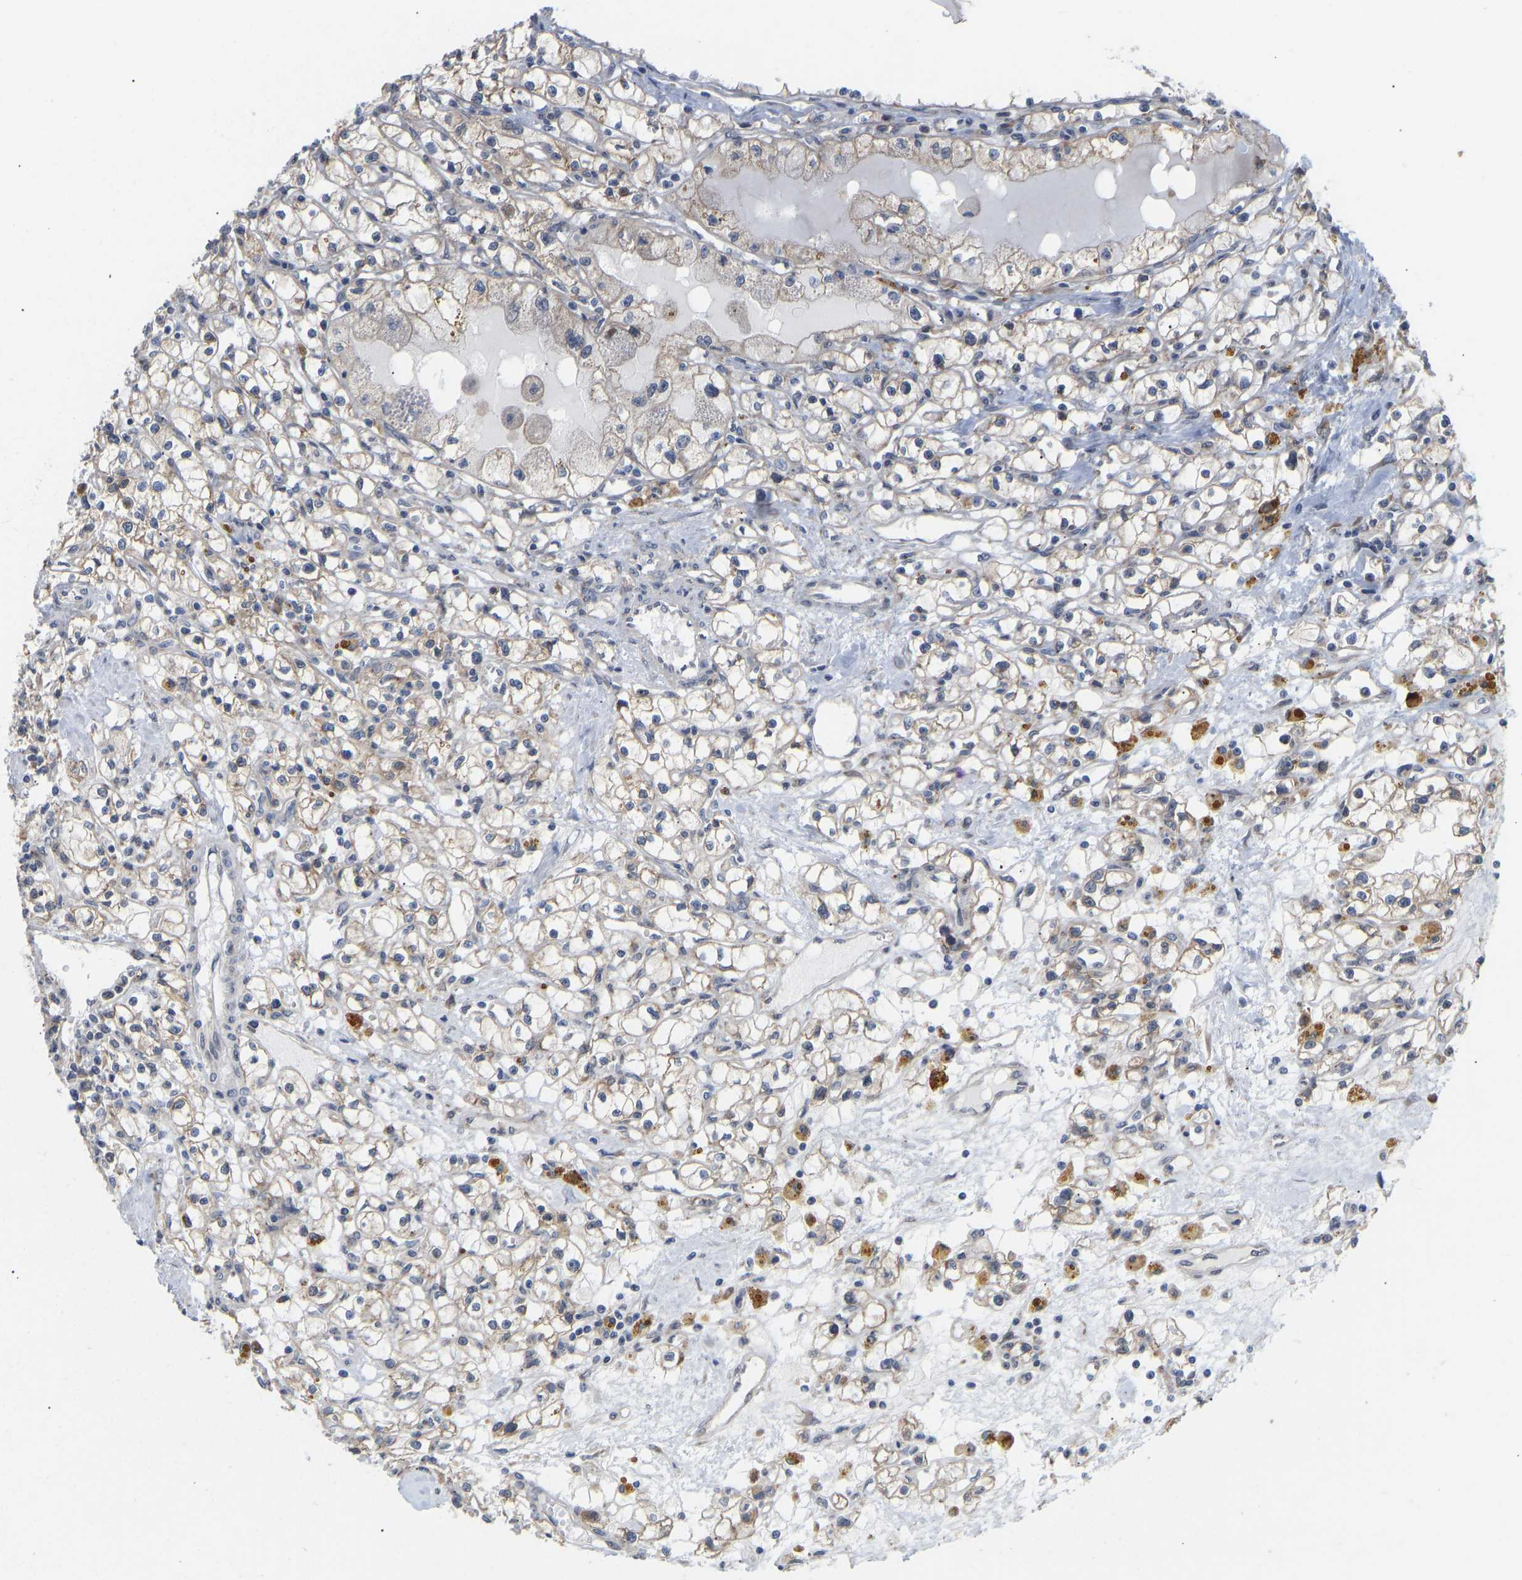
{"staining": {"intensity": "moderate", "quantity": "25%-75%", "location": "cytoplasmic/membranous"}, "tissue": "renal cancer", "cell_type": "Tumor cells", "image_type": "cancer", "snomed": [{"axis": "morphology", "description": "Adenocarcinoma, NOS"}, {"axis": "topography", "description": "Kidney"}], "caption": "Renal cancer tissue shows moderate cytoplasmic/membranous positivity in approximately 25%-75% of tumor cells", "gene": "BEND3", "patient": {"sex": "male", "age": 56}}